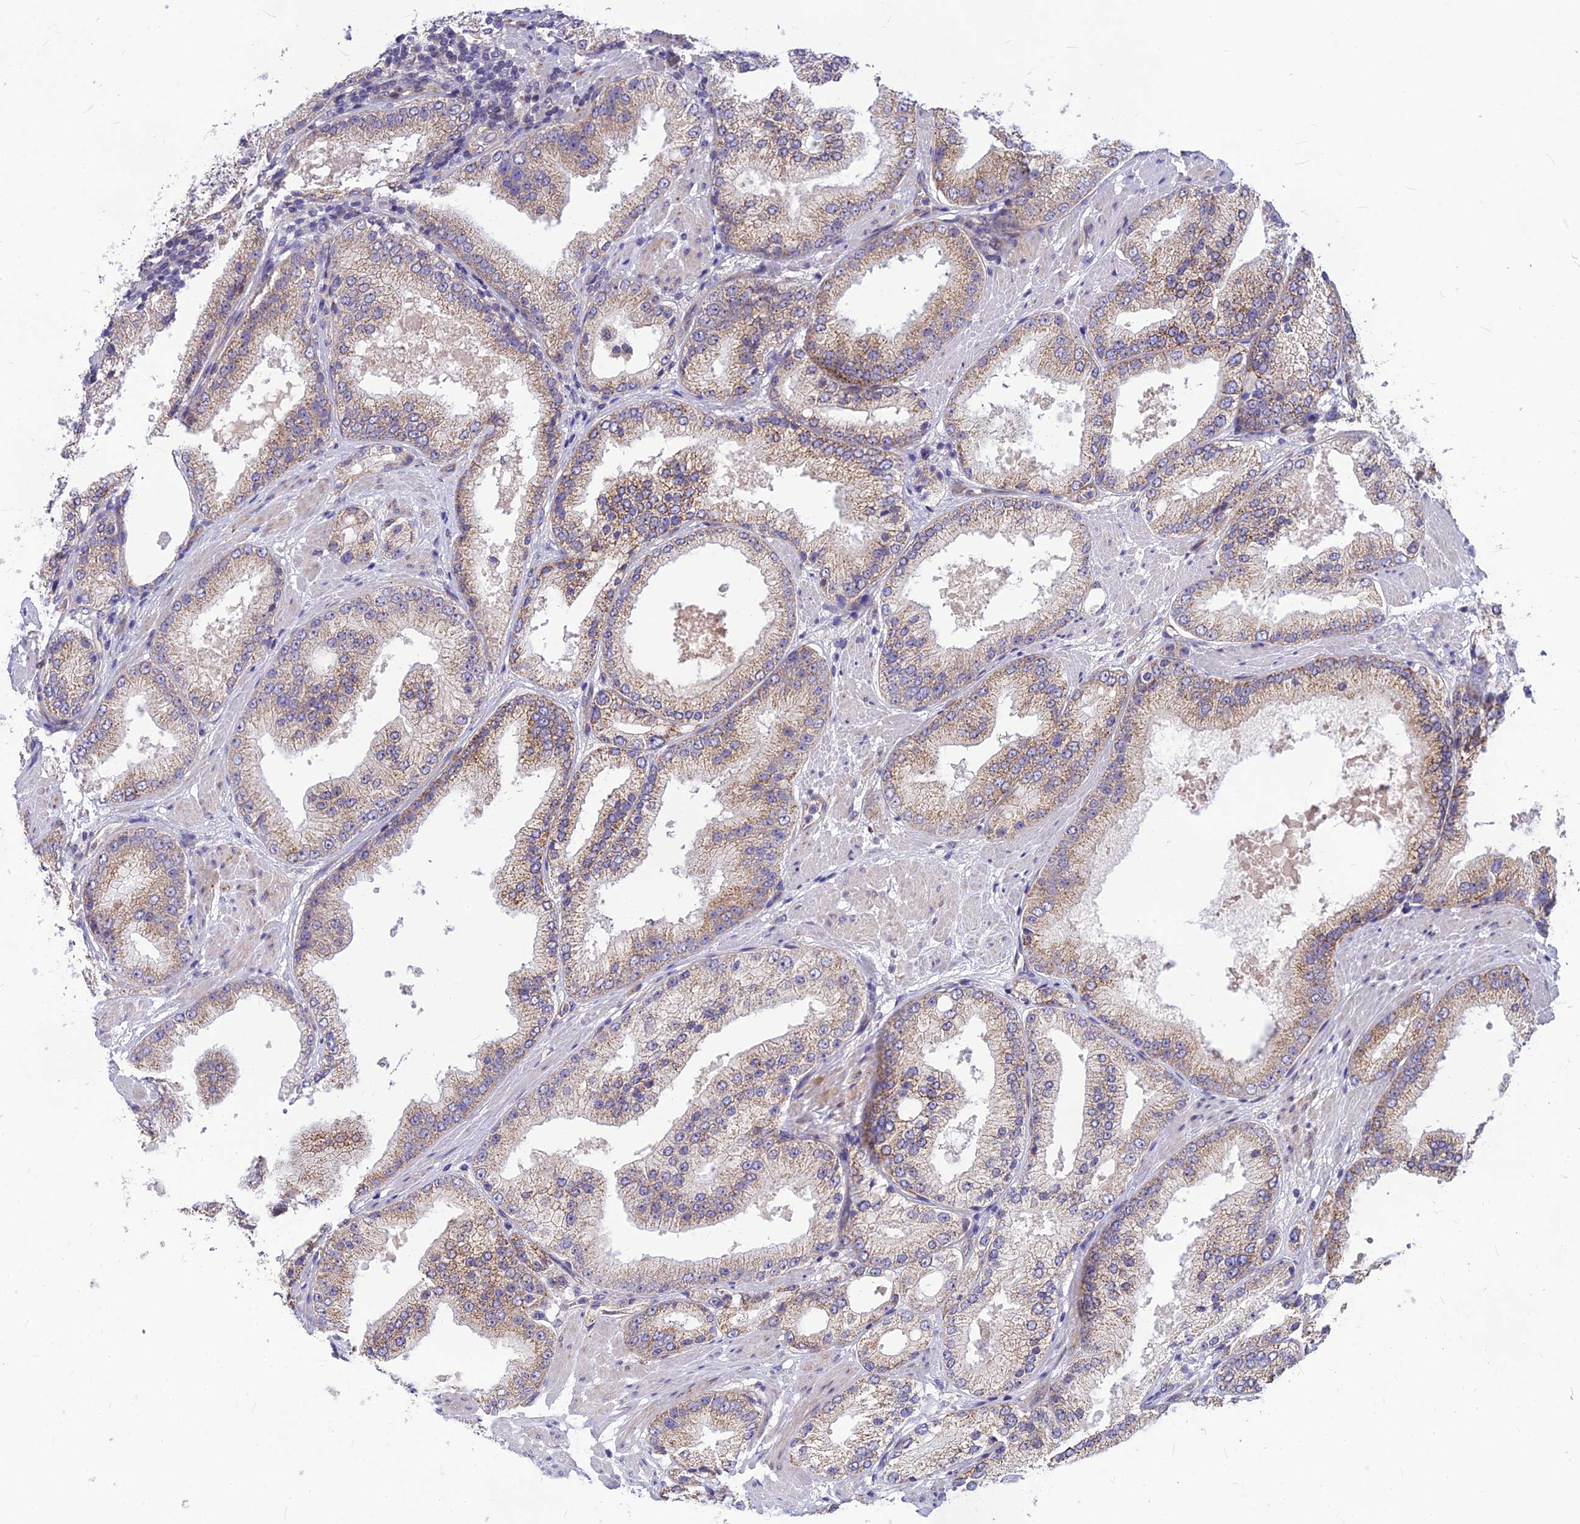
{"staining": {"intensity": "moderate", "quantity": "25%-75%", "location": "cytoplasmic/membranous"}, "tissue": "prostate cancer", "cell_type": "Tumor cells", "image_type": "cancer", "snomed": [{"axis": "morphology", "description": "Adenocarcinoma, Low grade"}, {"axis": "topography", "description": "Prostate"}], "caption": "This is a photomicrograph of immunohistochemistry staining of prostate cancer, which shows moderate positivity in the cytoplasmic/membranous of tumor cells.", "gene": "PTCD2", "patient": {"sex": "male", "age": 67}}